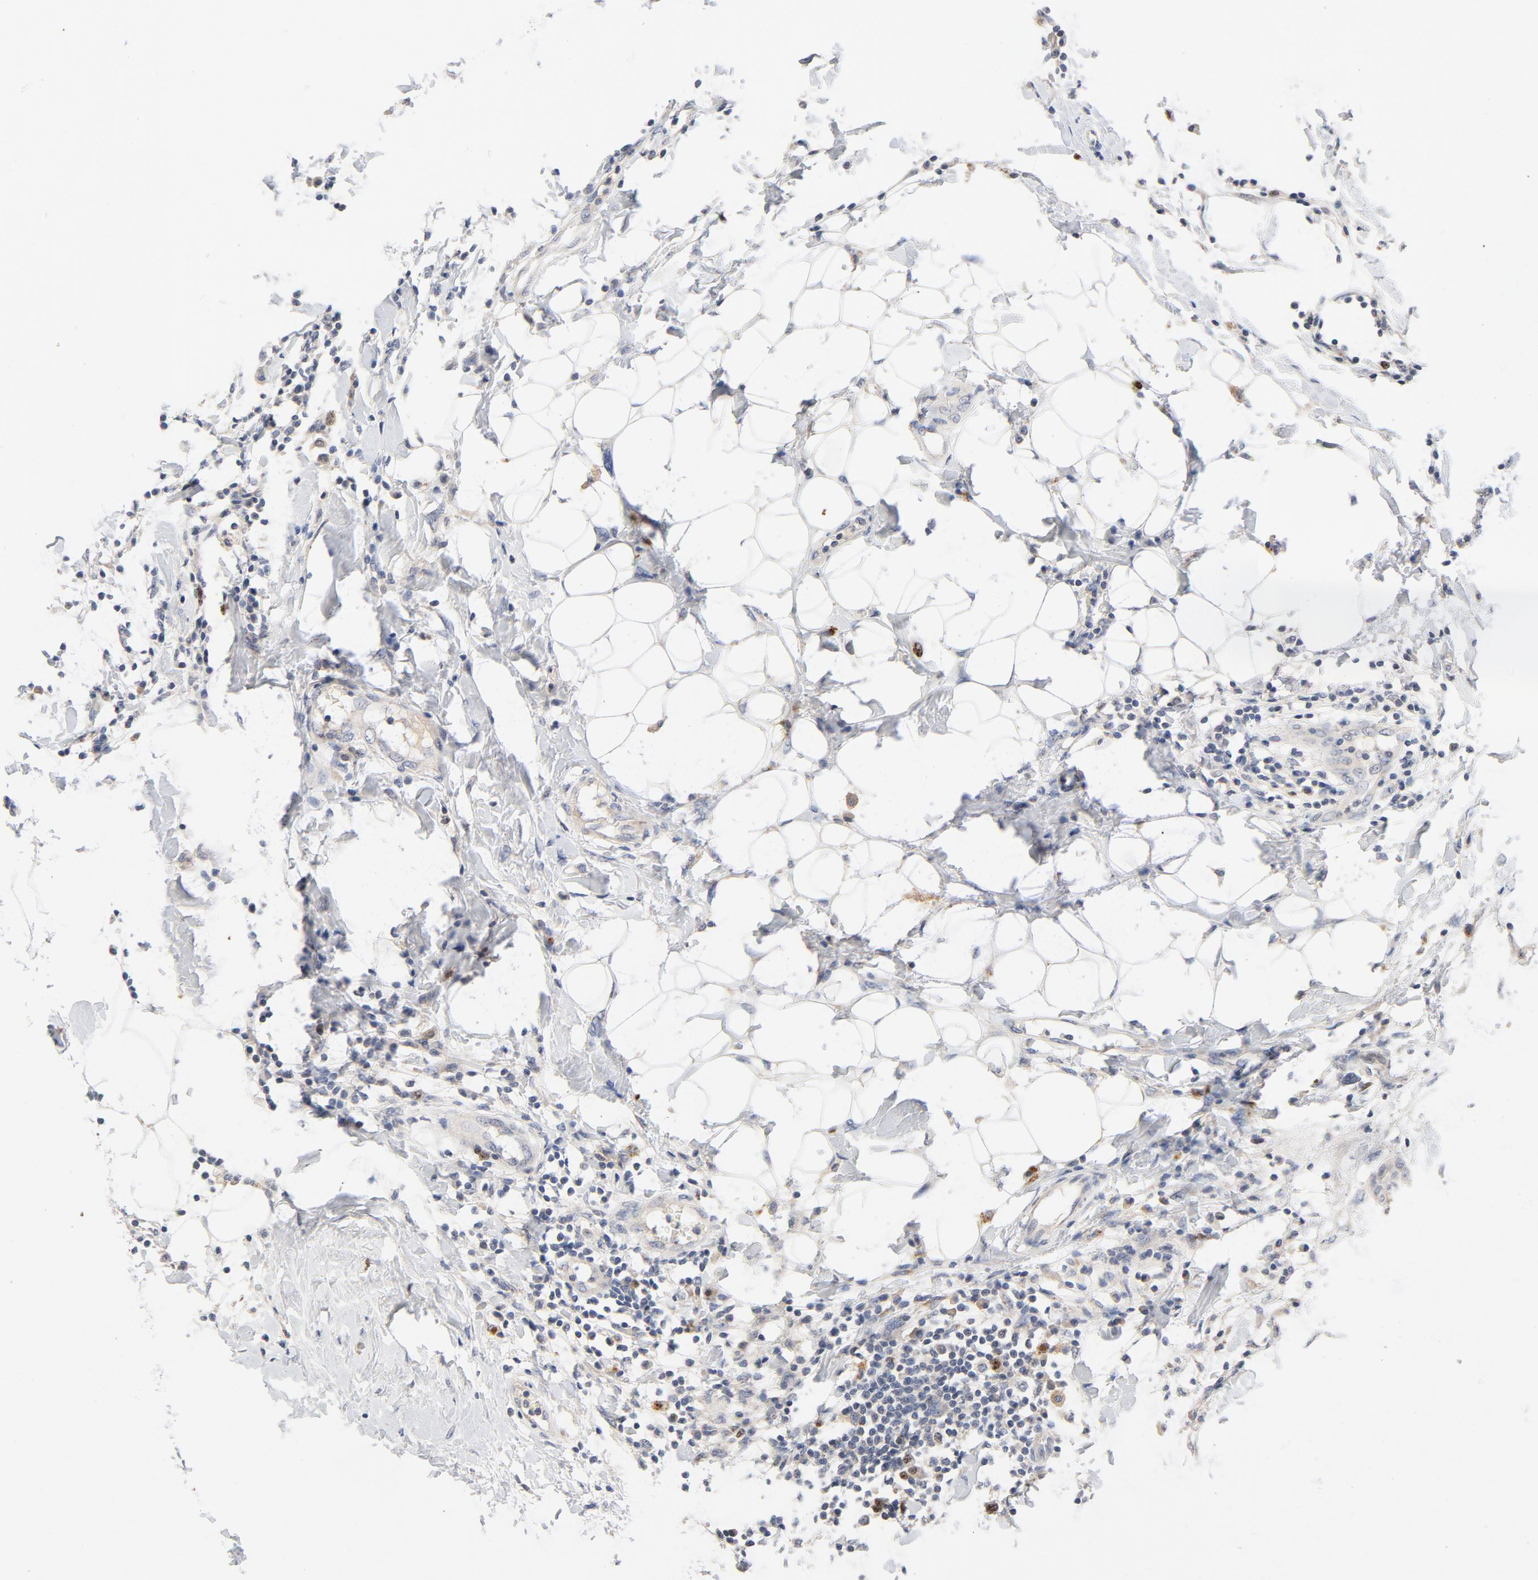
{"staining": {"intensity": "moderate", "quantity": "<25%", "location": "nuclear"}, "tissue": "breast cancer", "cell_type": "Tumor cells", "image_type": "cancer", "snomed": [{"axis": "morphology", "description": "Duct carcinoma"}, {"axis": "topography", "description": "Breast"}], "caption": "Protein staining by IHC shows moderate nuclear positivity in approximately <25% of tumor cells in breast cancer. Nuclei are stained in blue.", "gene": "BIRC5", "patient": {"sex": "female", "age": 40}}